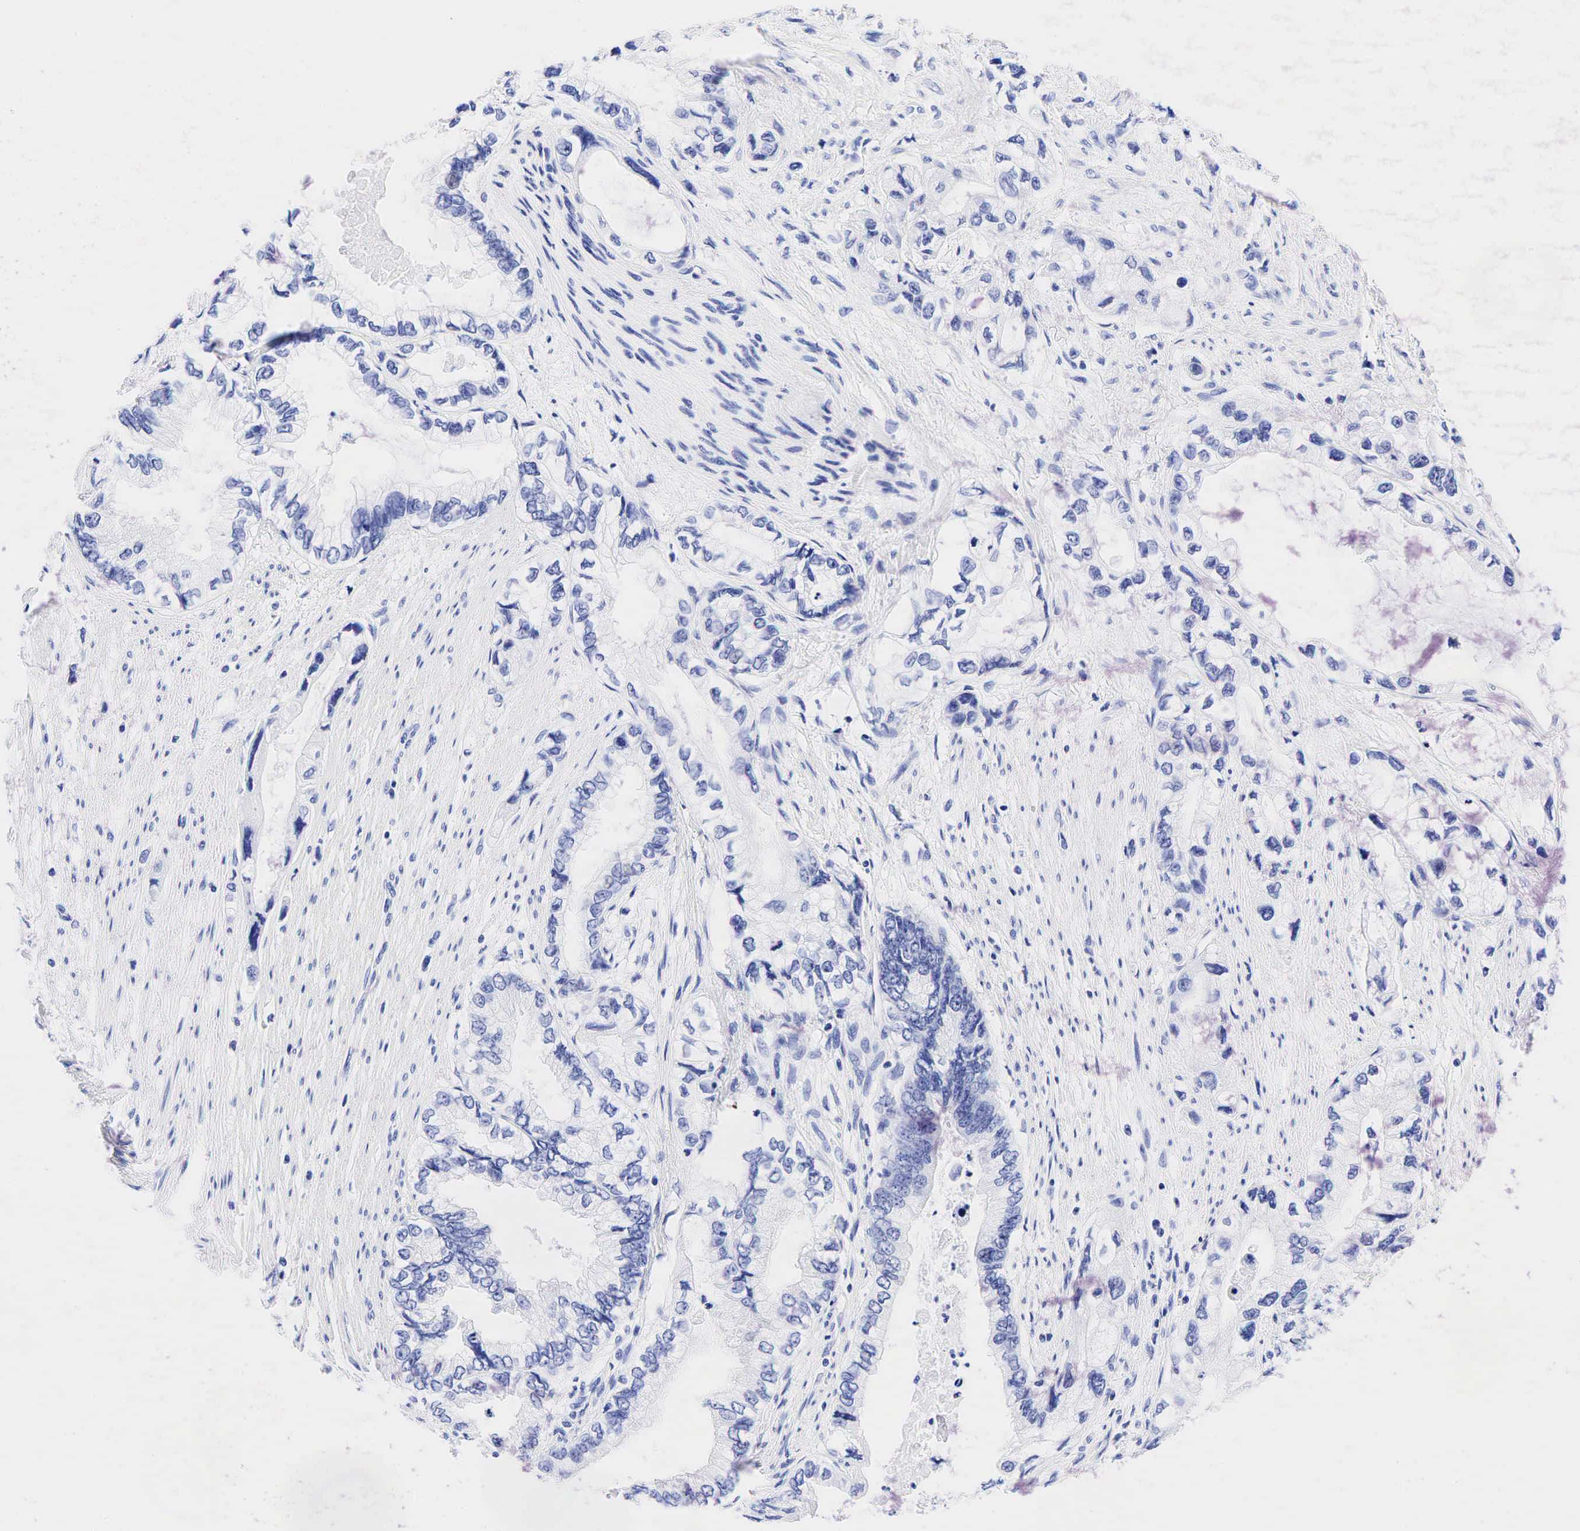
{"staining": {"intensity": "negative", "quantity": "none", "location": "none"}, "tissue": "pancreatic cancer", "cell_type": "Tumor cells", "image_type": "cancer", "snomed": [{"axis": "morphology", "description": "Adenocarcinoma, NOS"}, {"axis": "topography", "description": "Pancreas"}, {"axis": "topography", "description": "Stomach, upper"}], "caption": "Tumor cells show no significant protein positivity in pancreatic cancer (adenocarcinoma).", "gene": "ESR1", "patient": {"sex": "male", "age": 77}}